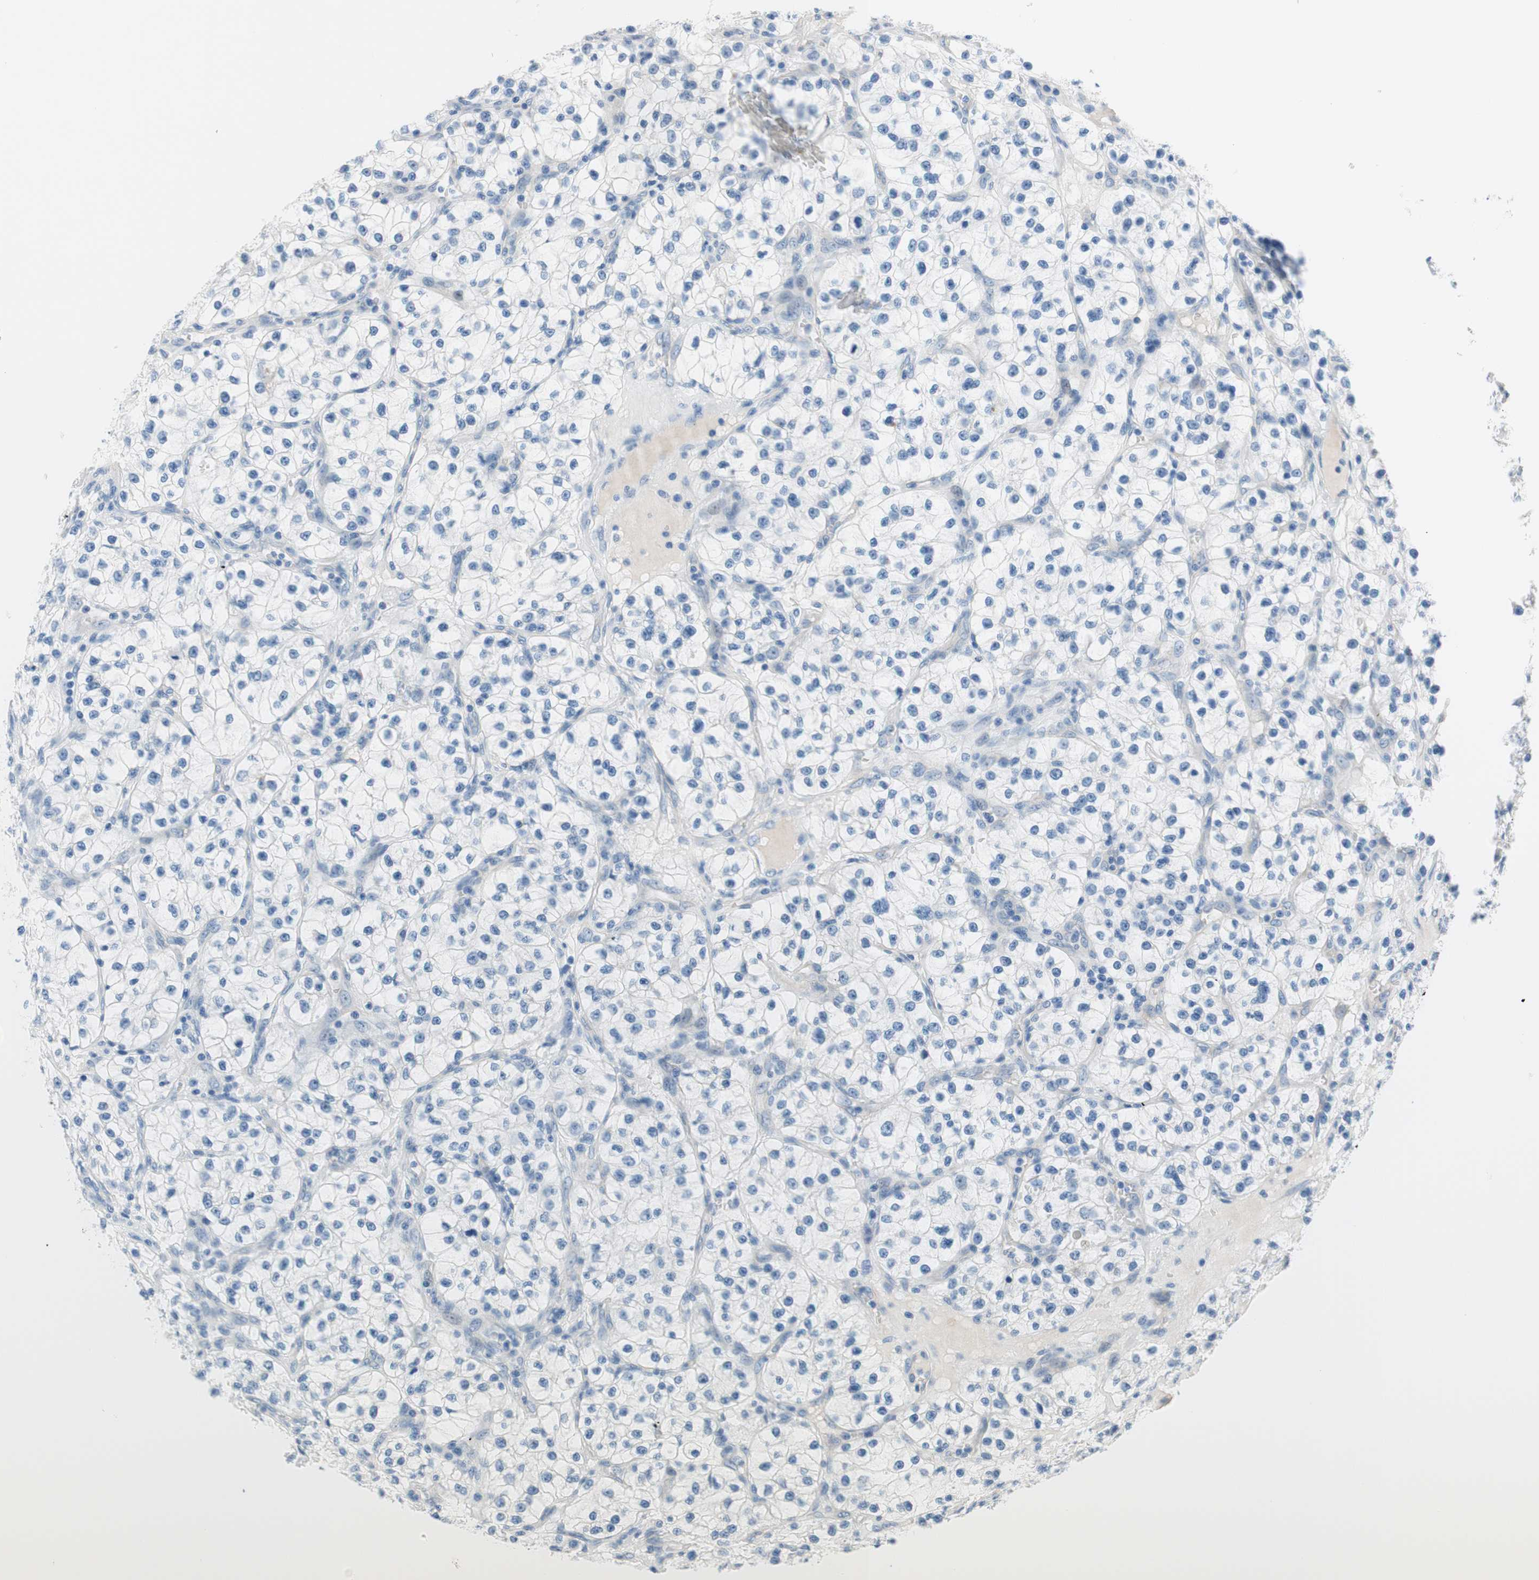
{"staining": {"intensity": "negative", "quantity": "none", "location": "none"}, "tissue": "renal cancer", "cell_type": "Tumor cells", "image_type": "cancer", "snomed": [{"axis": "morphology", "description": "Adenocarcinoma, NOS"}, {"axis": "topography", "description": "Kidney"}], "caption": "Protein analysis of adenocarcinoma (renal) shows no significant staining in tumor cells.", "gene": "PASD1", "patient": {"sex": "female", "age": 57}}